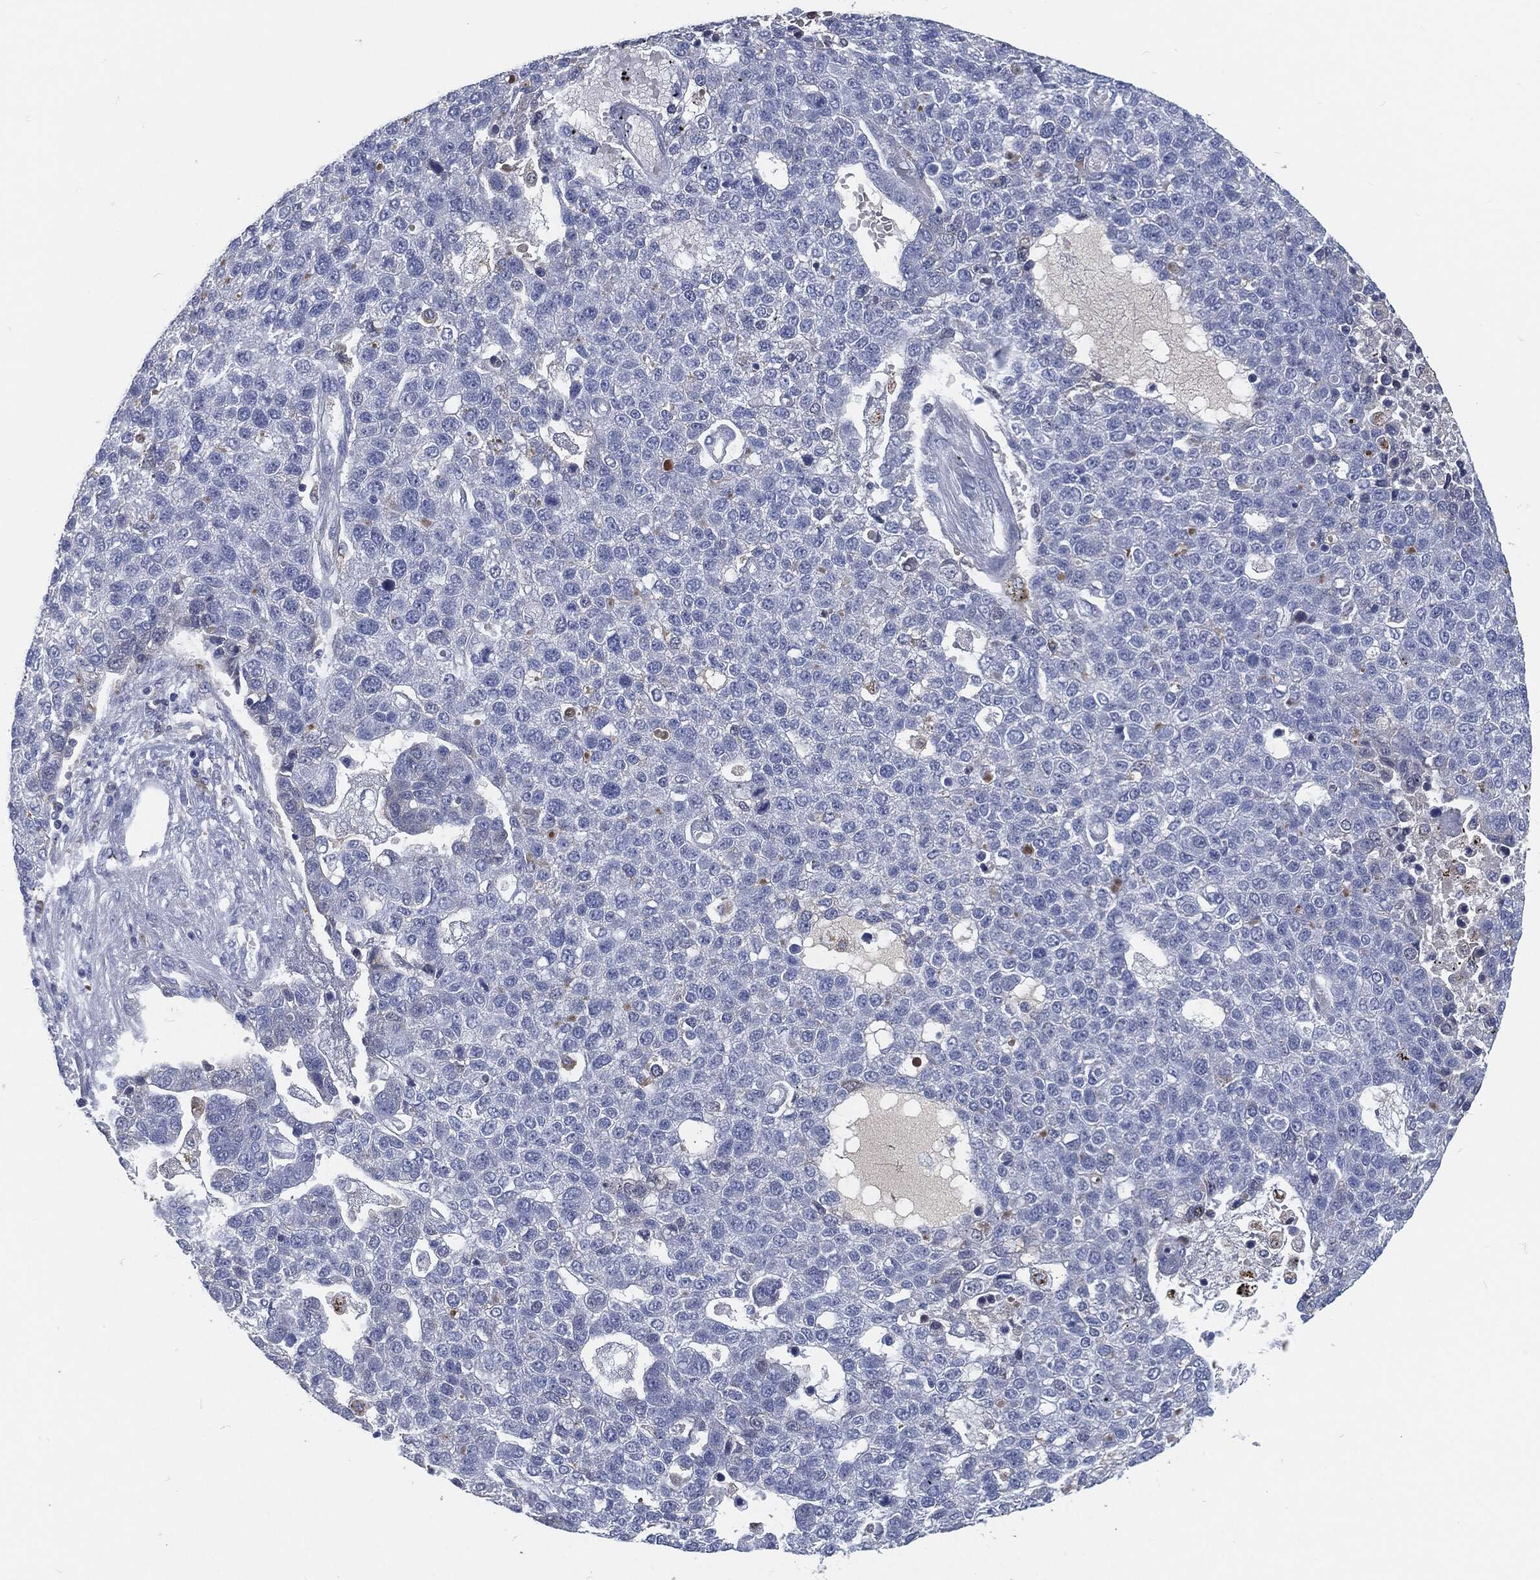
{"staining": {"intensity": "negative", "quantity": "none", "location": "none"}, "tissue": "pancreatic cancer", "cell_type": "Tumor cells", "image_type": "cancer", "snomed": [{"axis": "morphology", "description": "Adenocarcinoma, NOS"}, {"axis": "topography", "description": "Pancreas"}], "caption": "This is an IHC histopathology image of human pancreatic cancer (adenocarcinoma). There is no positivity in tumor cells.", "gene": "MST1", "patient": {"sex": "female", "age": 61}}